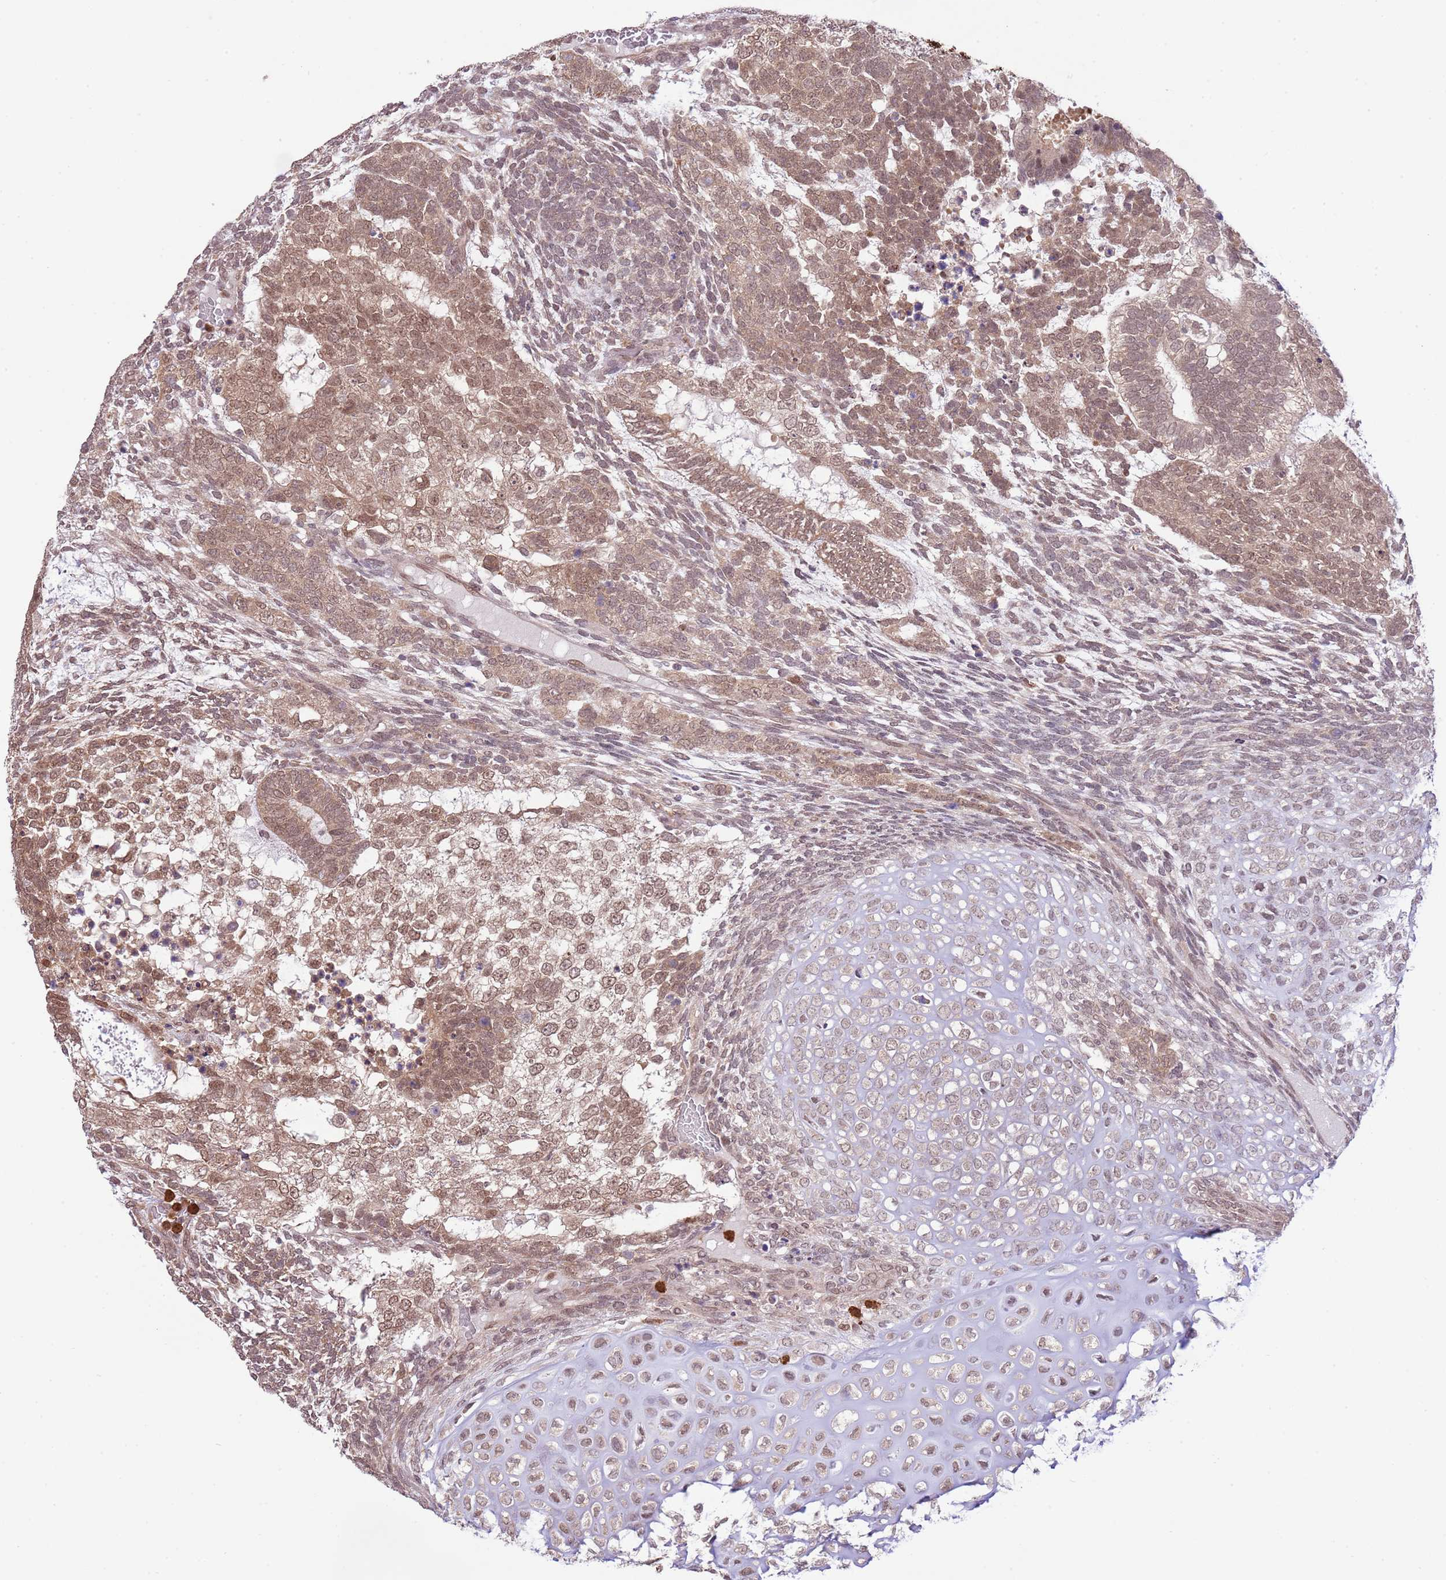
{"staining": {"intensity": "moderate", "quantity": ">75%", "location": "nuclear"}, "tissue": "testis cancer", "cell_type": "Tumor cells", "image_type": "cancer", "snomed": [{"axis": "morphology", "description": "Carcinoma, Embryonal, NOS"}, {"axis": "topography", "description": "Testis"}], "caption": "DAB immunohistochemical staining of testis embryonal carcinoma demonstrates moderate nuclear protein expression in approximately >75% of tumor cells.", "gene": "AMIGO1", "patient": {"sex": "male", "age": 23}}